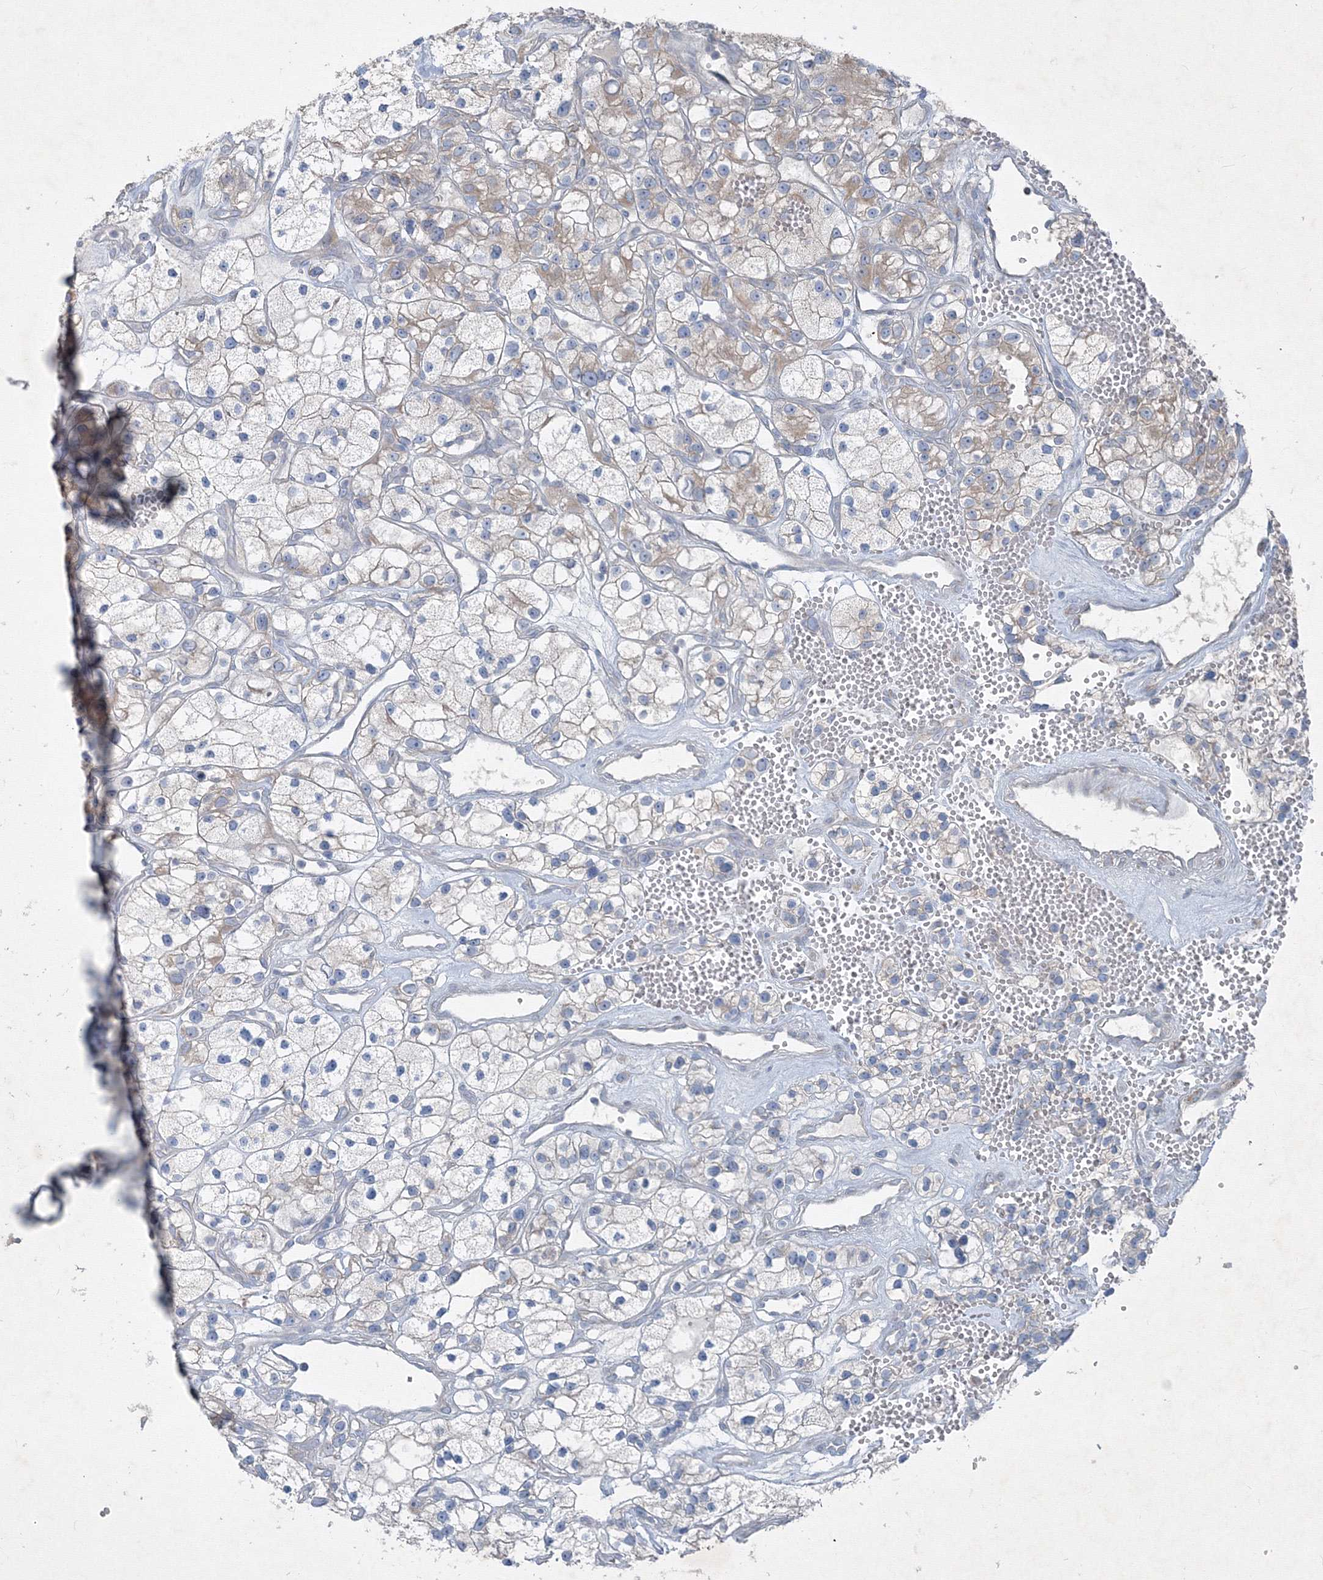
{"staining": {"intensity": "weak", "quantity": "25%-75%", "location": "cytoplasmic/membranous"}, "tissue": "renal cancer", "cell_type": "Tumor cells", "image_type": "cancer", "snomed": [{"axis": "morphology", "description": "Adenocarcinoma, NOS"}, {"axis": "topography", "description": "Kidney"}], "caption": "Protein staining of renal cancer tissue reveals weak cytoplasmic/membranous expression in about 25%-75% of tumor cells.", "gene": "IFNAR1", "patient": {"sex": "female", "age": 57}}